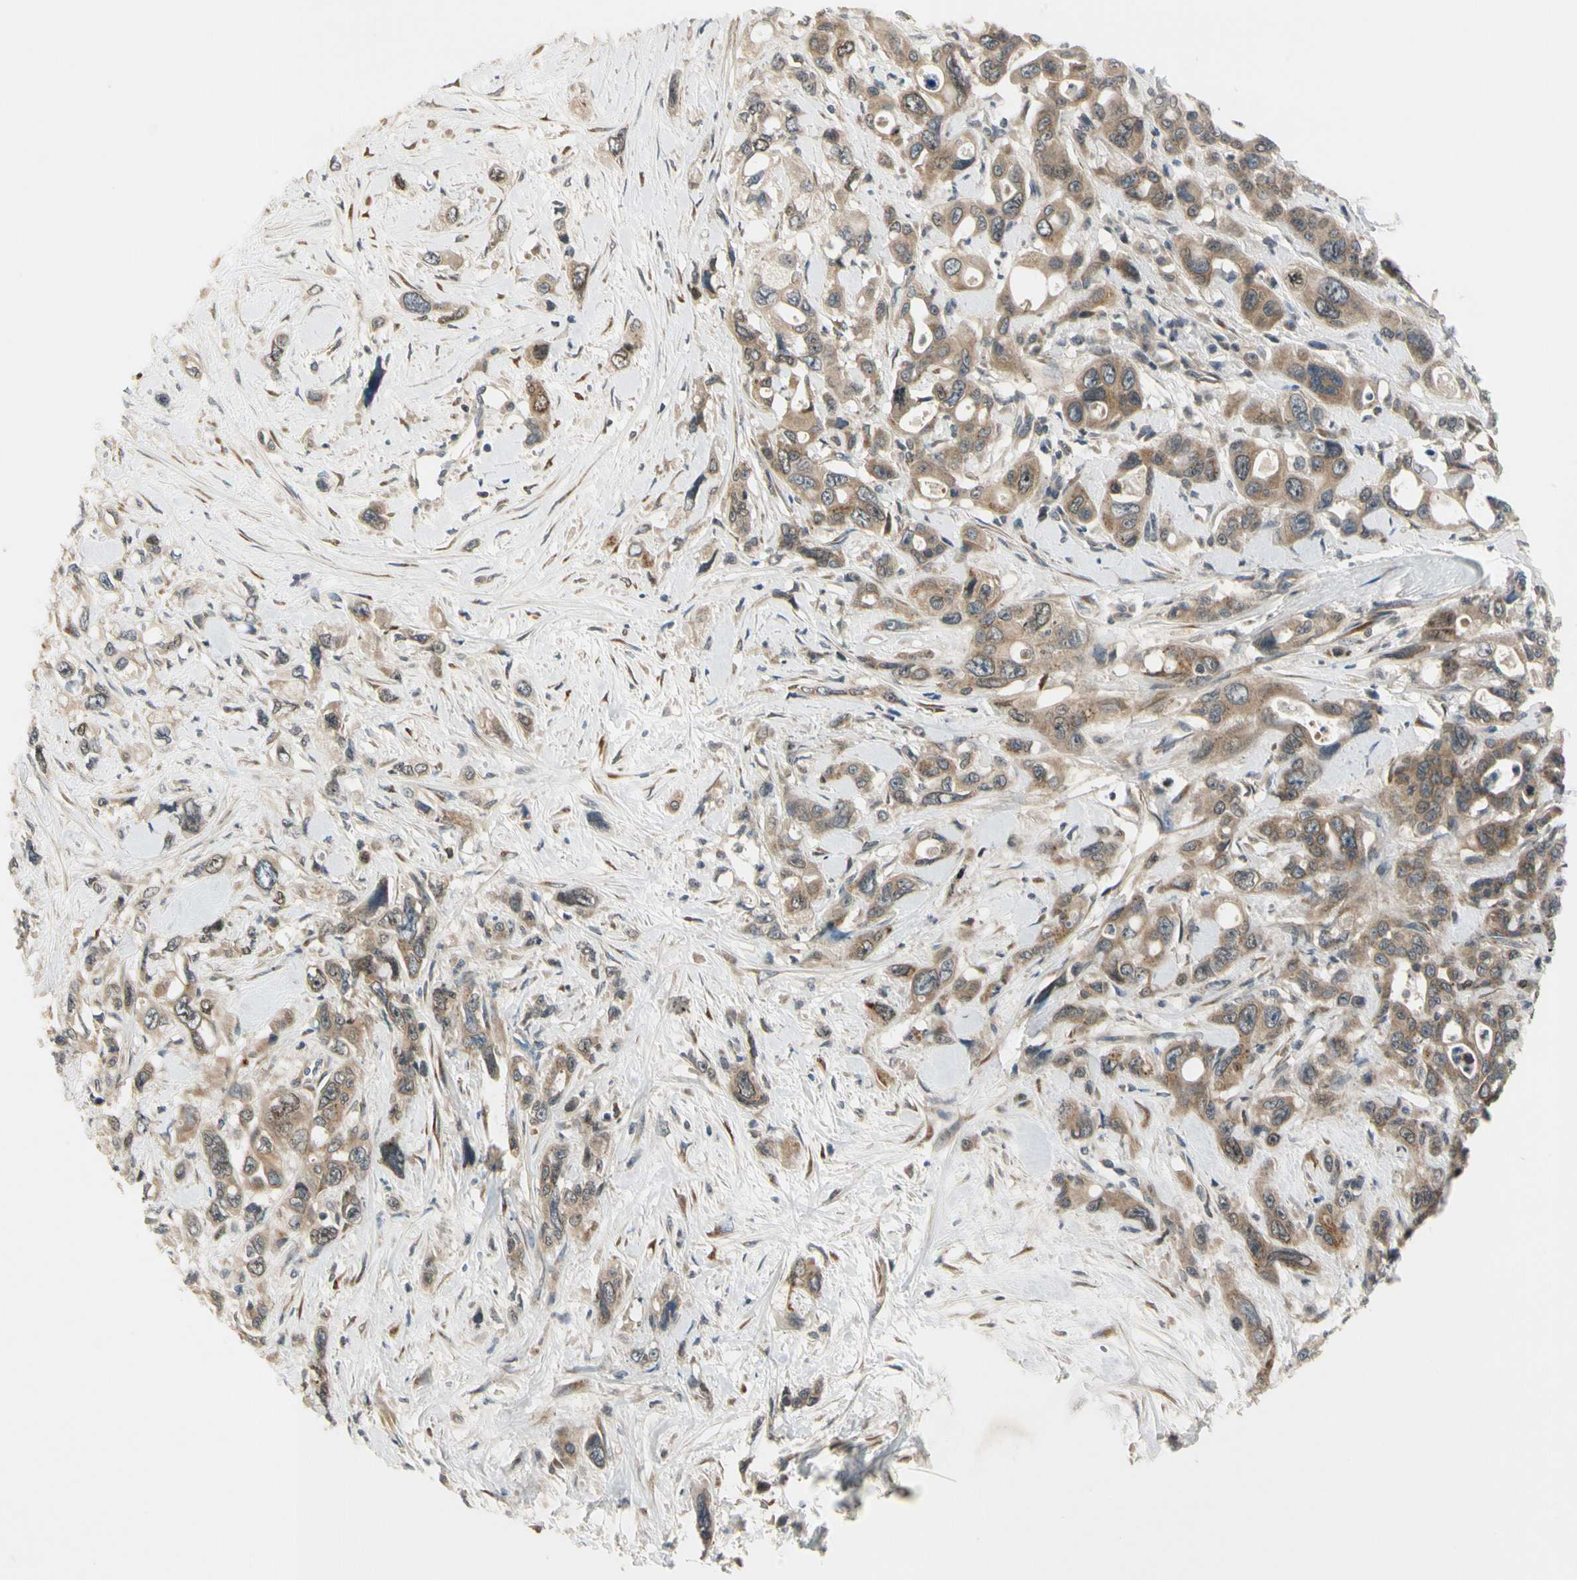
{"staining": {"intensity": "strong", "quantity": ">75%", "location": "cytoplasmic/membranous"}, "tissue": "pancreatic cancer", "cell_type": "Tumor cells", "image_type": "cancer", "snomed": [{"axis": "morphology", "description": "Adenocarcinoma, NOS"}, {"axis": "topography", "description": "Pancreas"}], "caption": "Pancreatic cancer (adenocarcinoma) stained for a protein (brown) reveals strong cytoplasmic/membranous positive positivity in approximately >75% of tumor cells.", "gene": "RPS6KB2", "patient": {"sex": "male", "age": 46}}